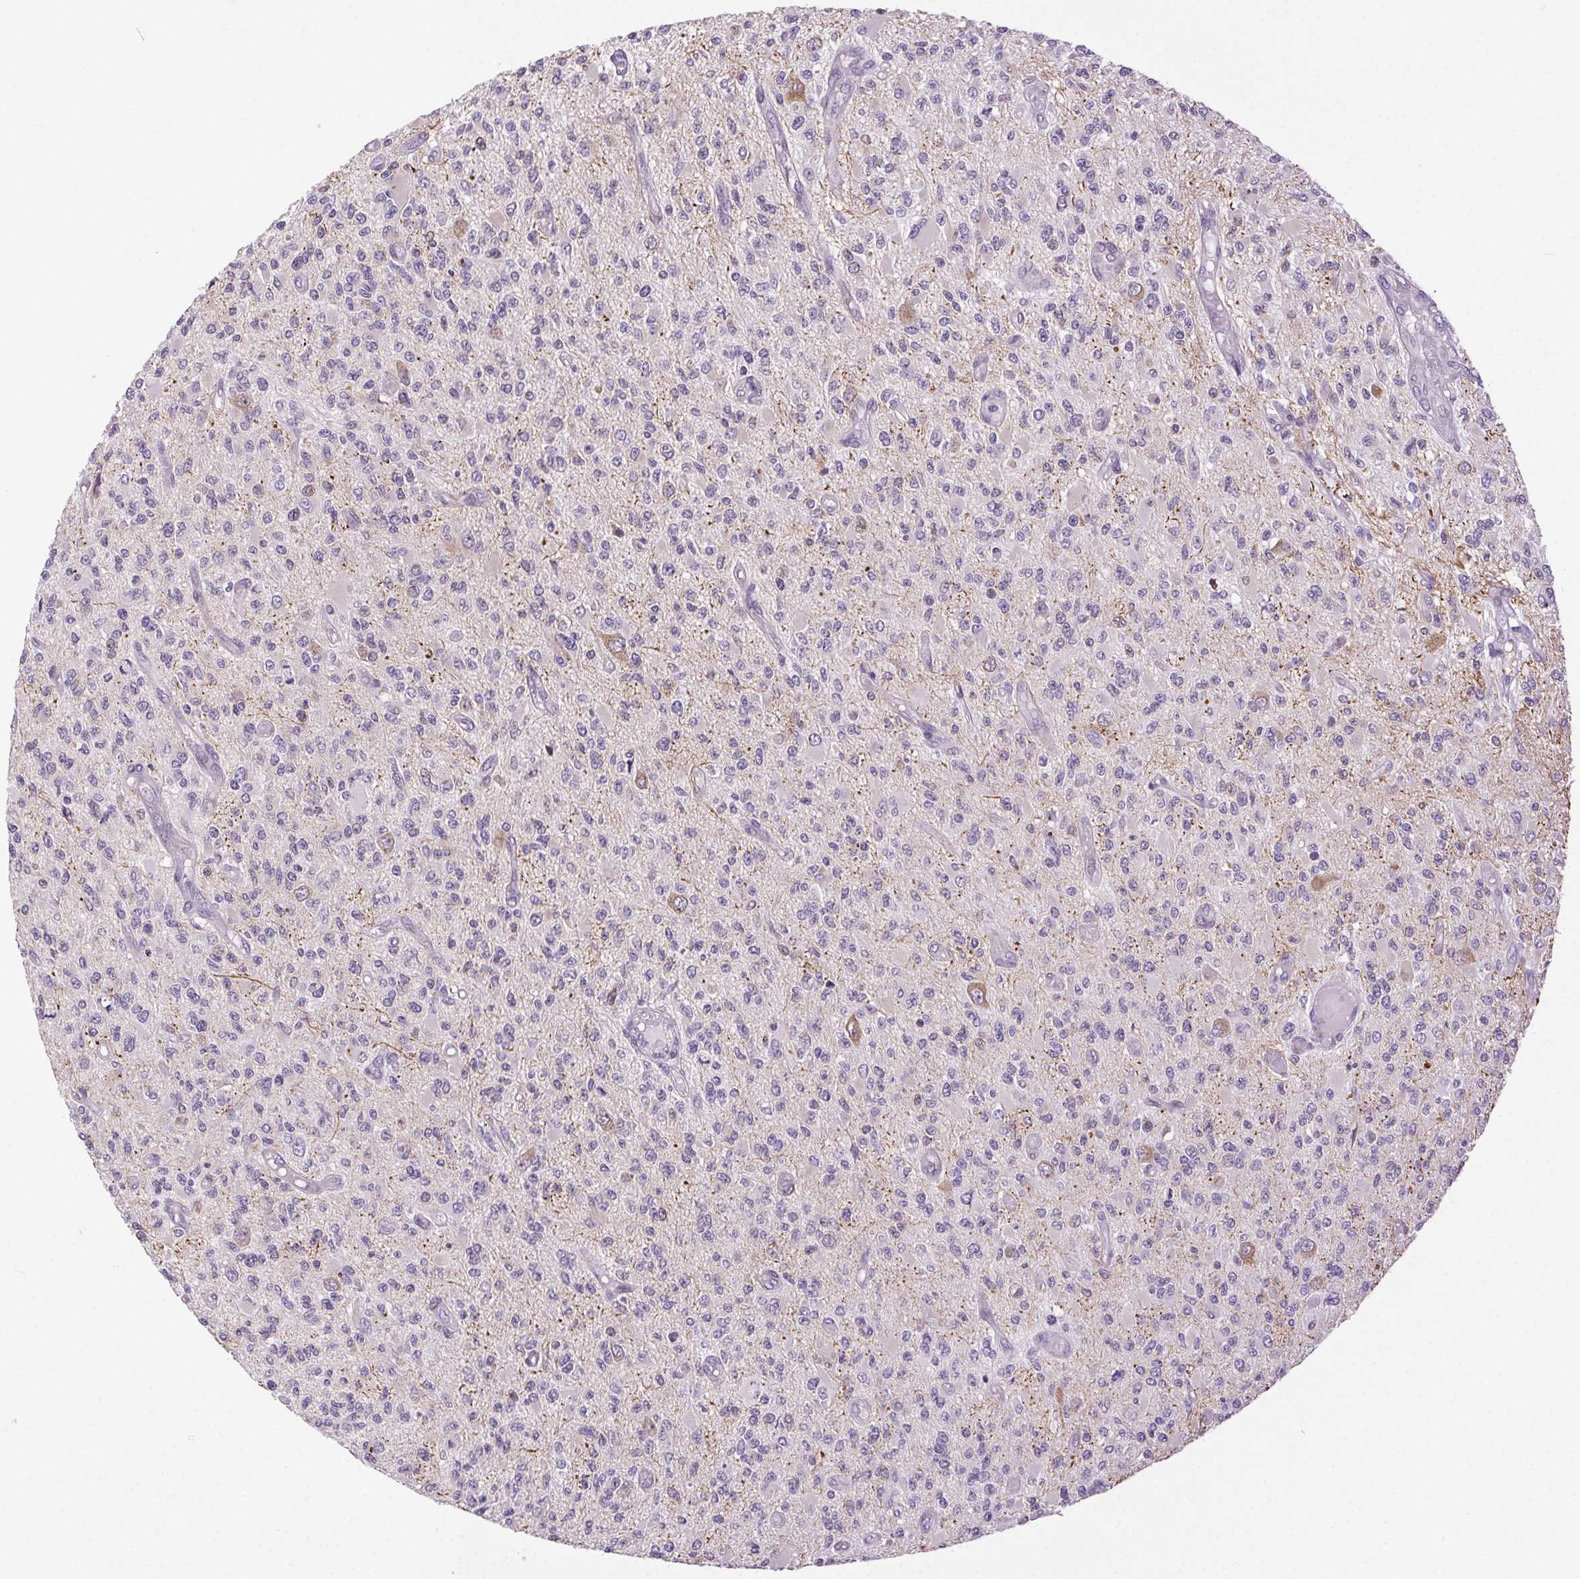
{"staining": {"intensity": "negative", "quantity": "none", "location": "none"}, "tissue": "glioma", "cell_type": "Tumor cells", "image_type": "cancer", "snomed": [{"axis": "morphology", "description": "Glioma, malignant, High grade"}, {"axis": "topography", "description": "Brain"}], "caption": "High magnification brightfield microscopy of high-grade glioma (malignant) stained with DAB (brown) and counterstained with hematoxylin (blue): tumor cells show no significant positivity.", "gene": "SYT11", "patient": {"sex": "female", "age": 63}}